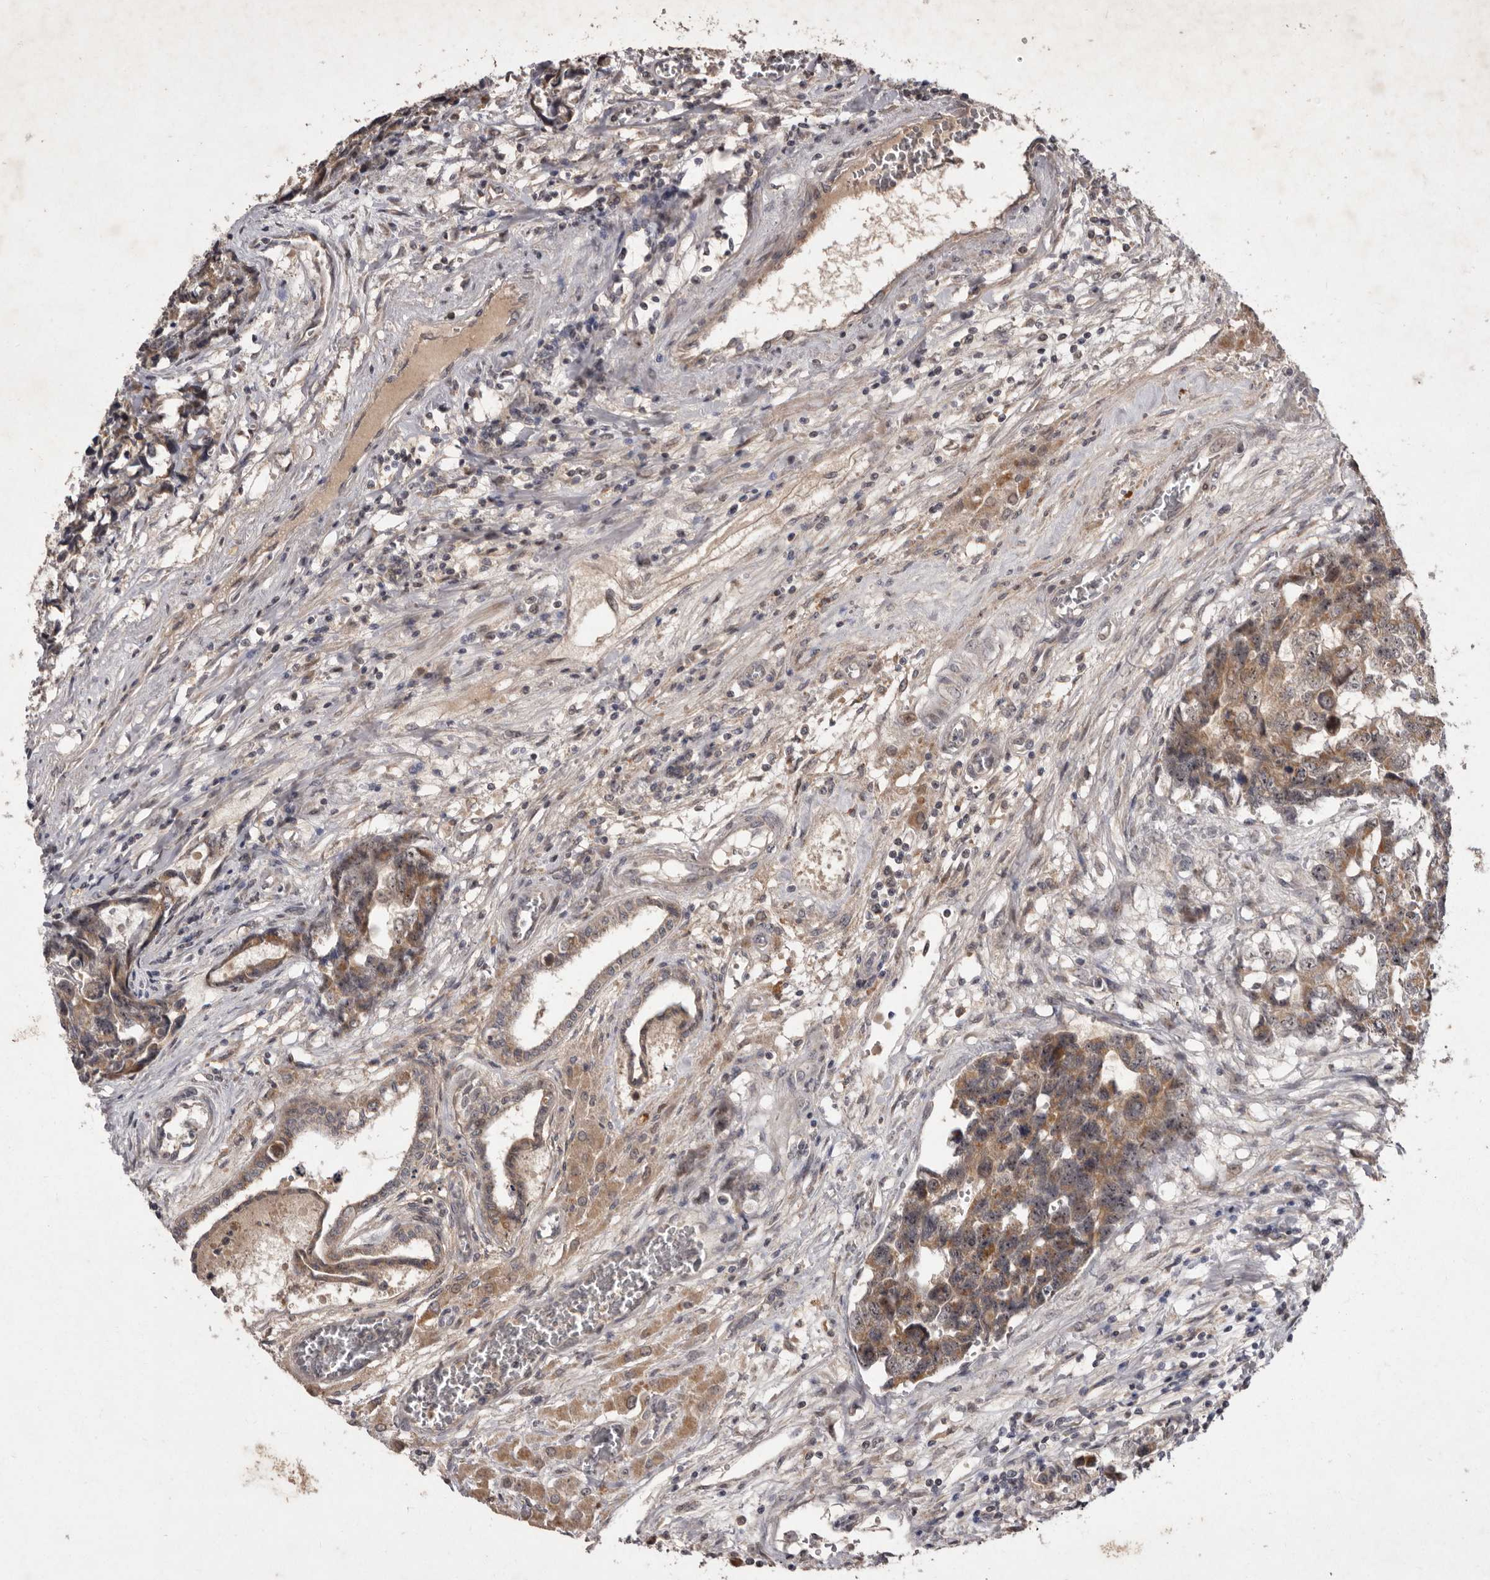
{"staining": {"intensity": "moderate", "quantity": "25%-75%", "location": "cytoplasmic/membranous"}, "tissue": "testis cancer", "cell_type": "Tumor cells", "image_type": "cancer", "snomed": [{"axis": "morphology", "description": "Carcinoma, Embryonal, NOS"}, {"axis": "topography", "description": "Testis"}], "caption": "Tumor cells exhibit medium levels of moderate cytoplasmic/membranous staining in about 25%-75% of cells in testis cancer.", "gene": "FLAD1", "patient": {"sex": "male", "age": 31}}